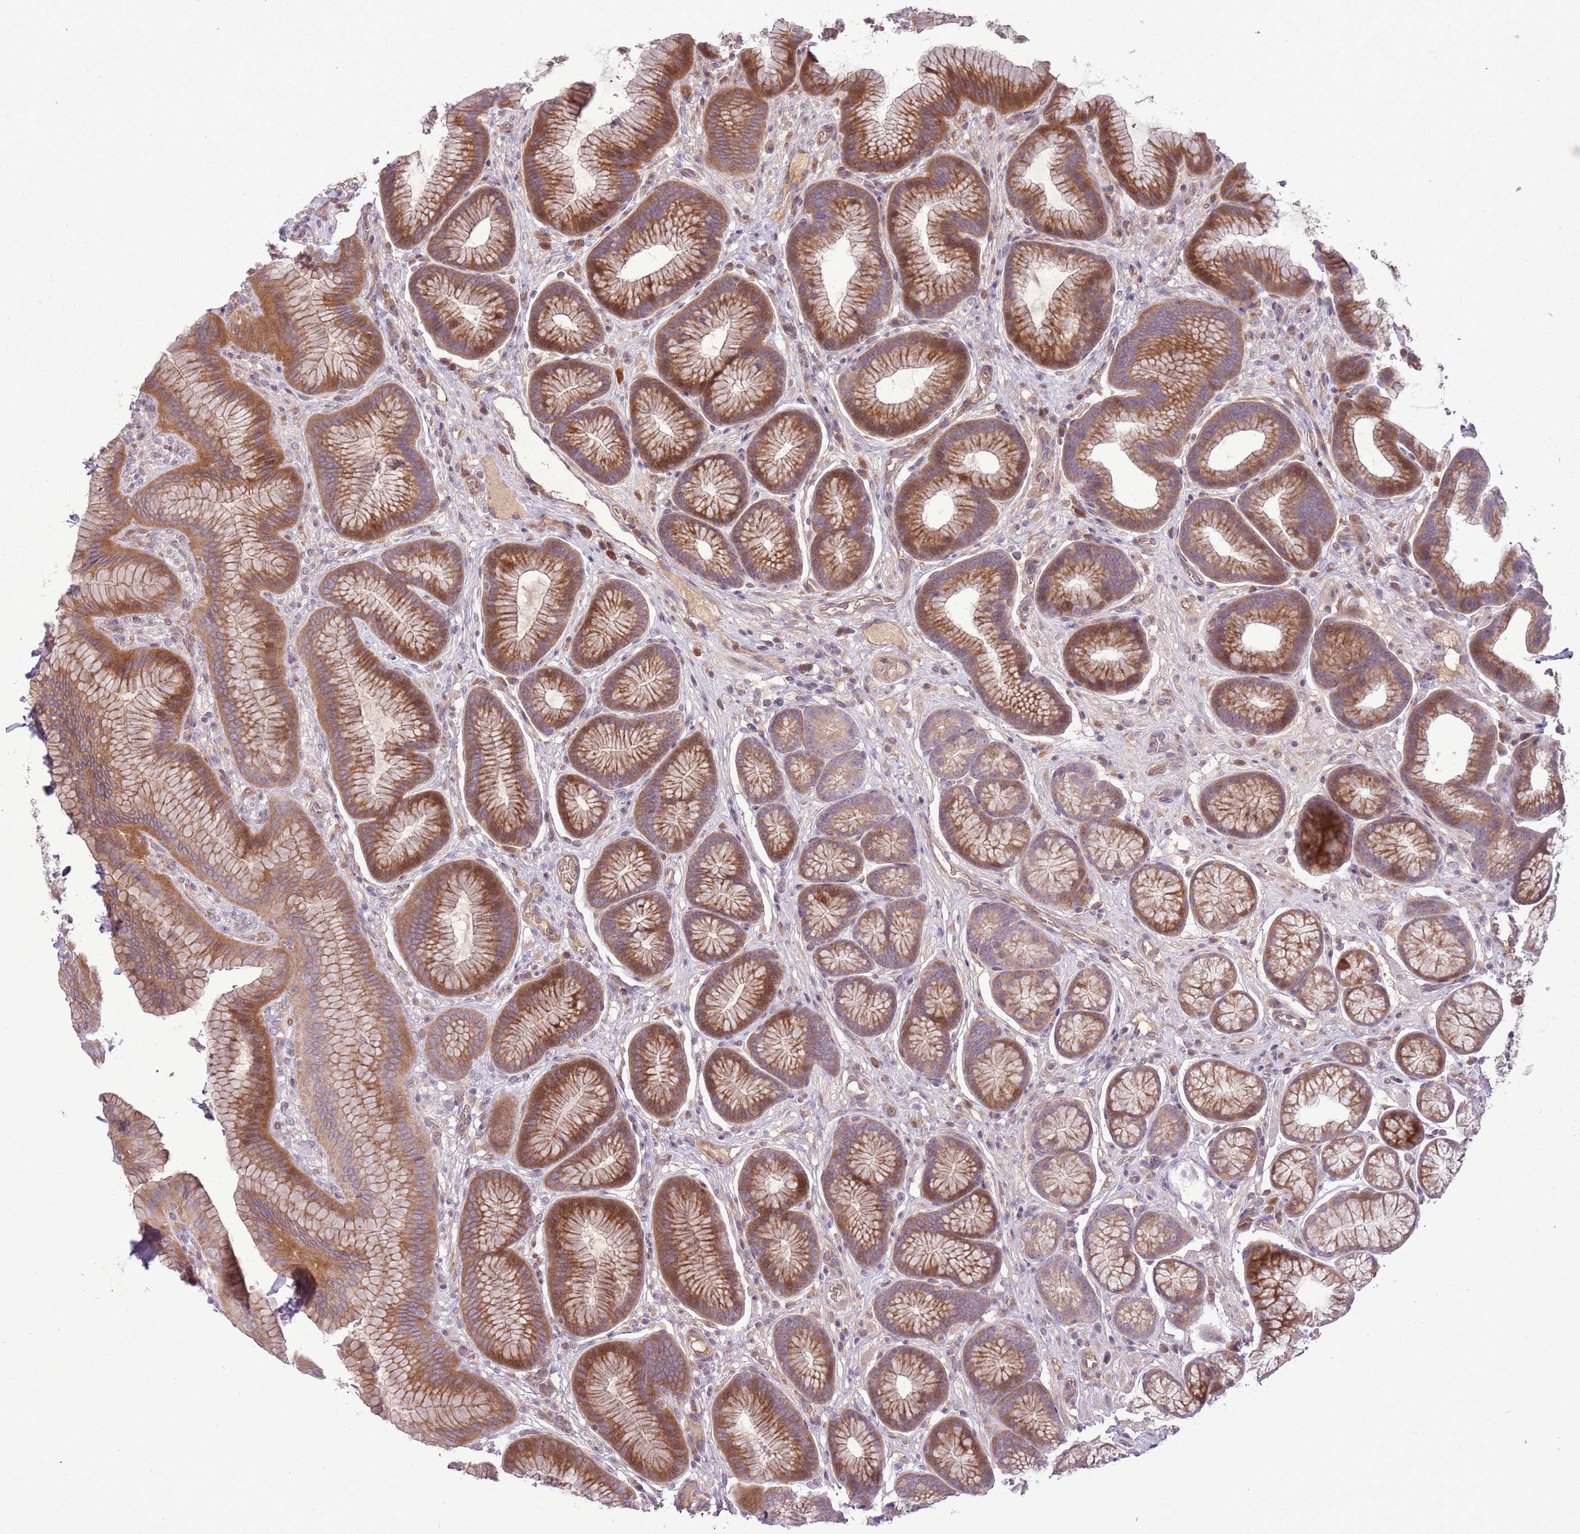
{"staining": {"intensity": "moderate", "quantity": ">75%", "location": "cytoplasmic/membranous"}, "tissue": "stomach", "cell_type": "Glandular cells", "image_type": "normal", "snomed": [{"axis": "morphology", "description": "Normal tissue, NOS"}, {"axis": "topography", "description": "Stomach"}], "caption": "Brown immunohistochemical staining in unremarkable stomach reveals moderate cytoplasmic/membranous expression in about >75% of glandular cells. The protein is shown in brown color, while the nuclei are stained blue.", "gene": "ANKRD24", "patient": {"sex": "male", "age": 42}}